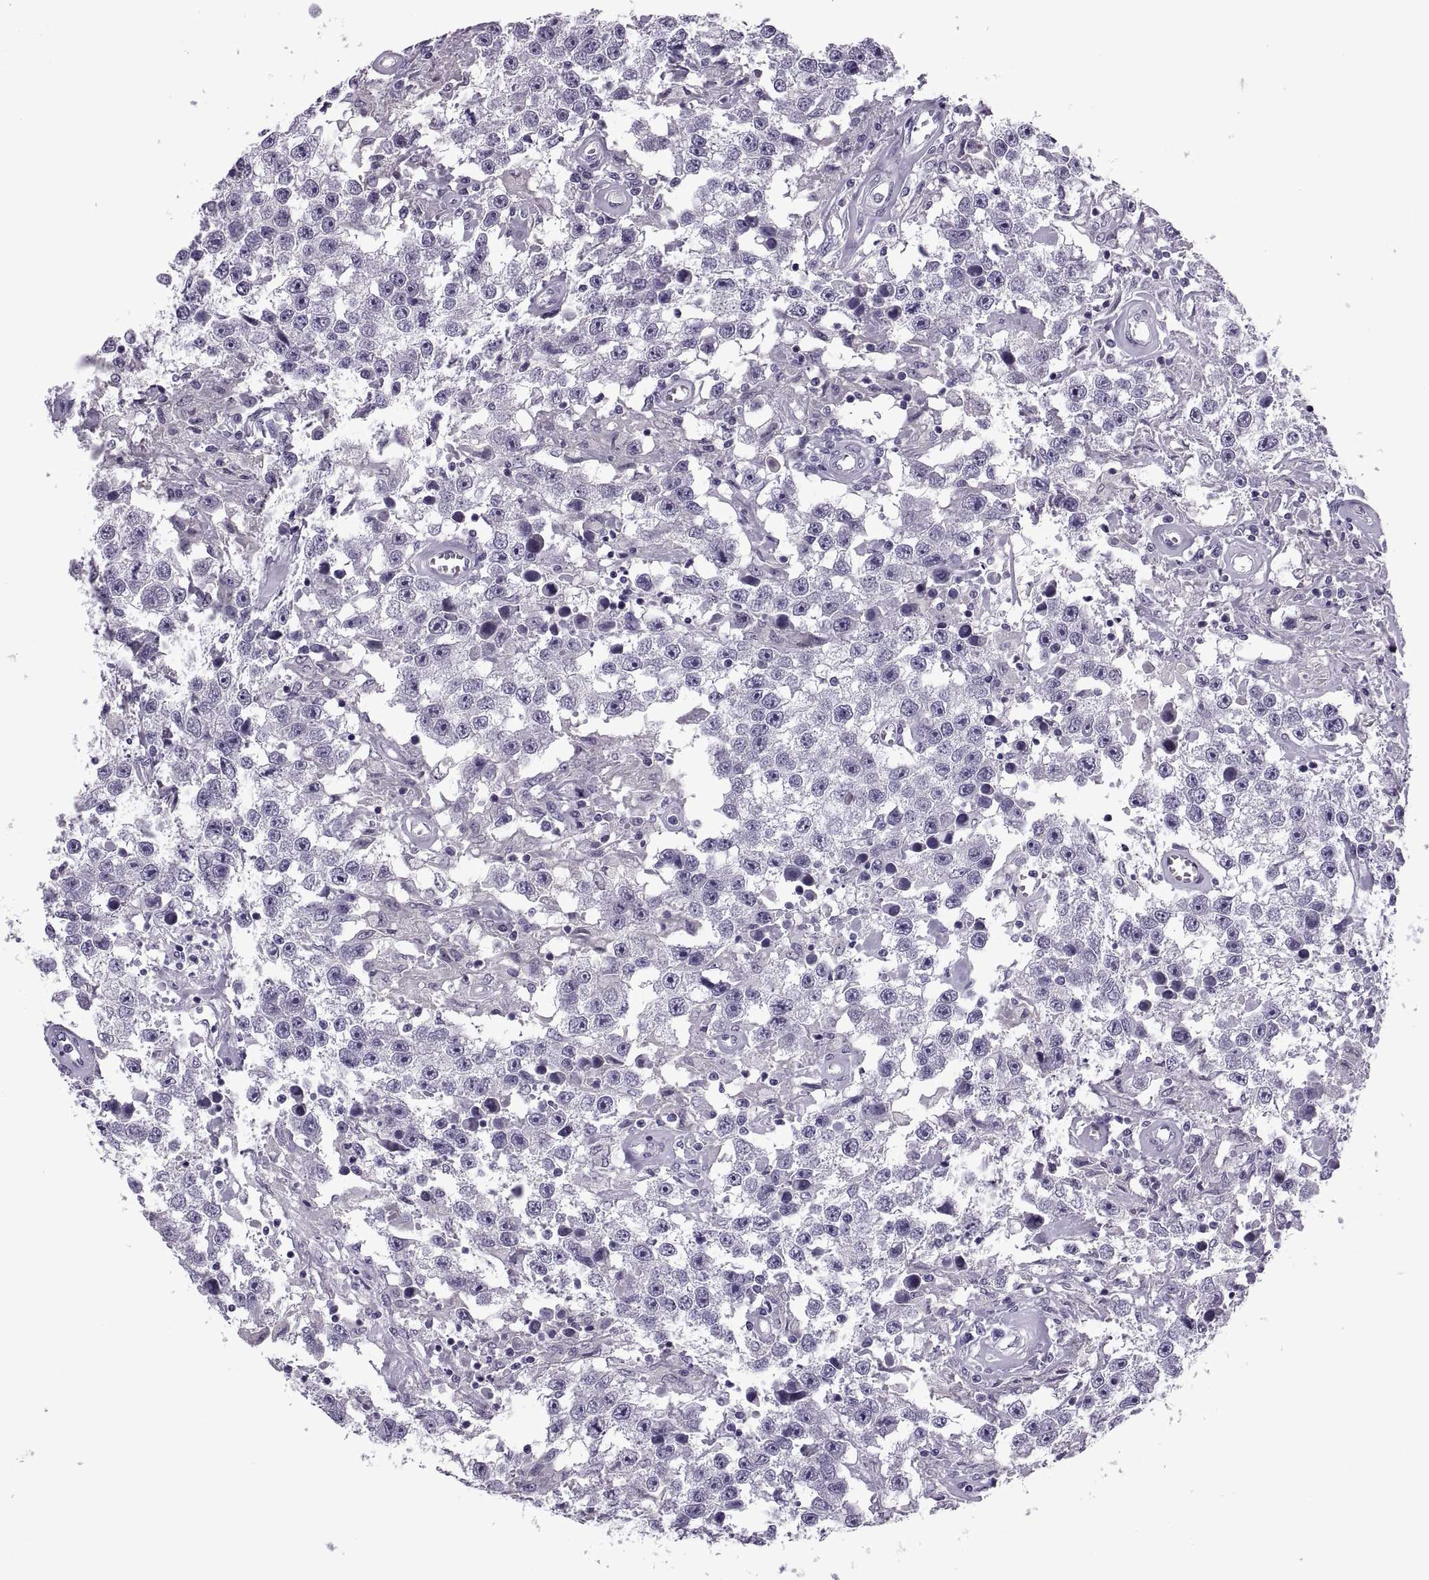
{"staining": {"intensity": "negative", "quantity": "none", "location": "none"}, "tissue": "testis cancer", "cell_type": "Tumor cells", "image_type": "cancer", "snomed": [{"axis": "morphology", "description": "Seminoma, NOS"}, {"axis": "topography", "description": "Testis"}], "caption": "Human testis cancer stained for a protein using IHC exhibits no positivity in tumor cells.", "gene": "SYNGR4", "patient": {"sex": "male", "age": 43}}